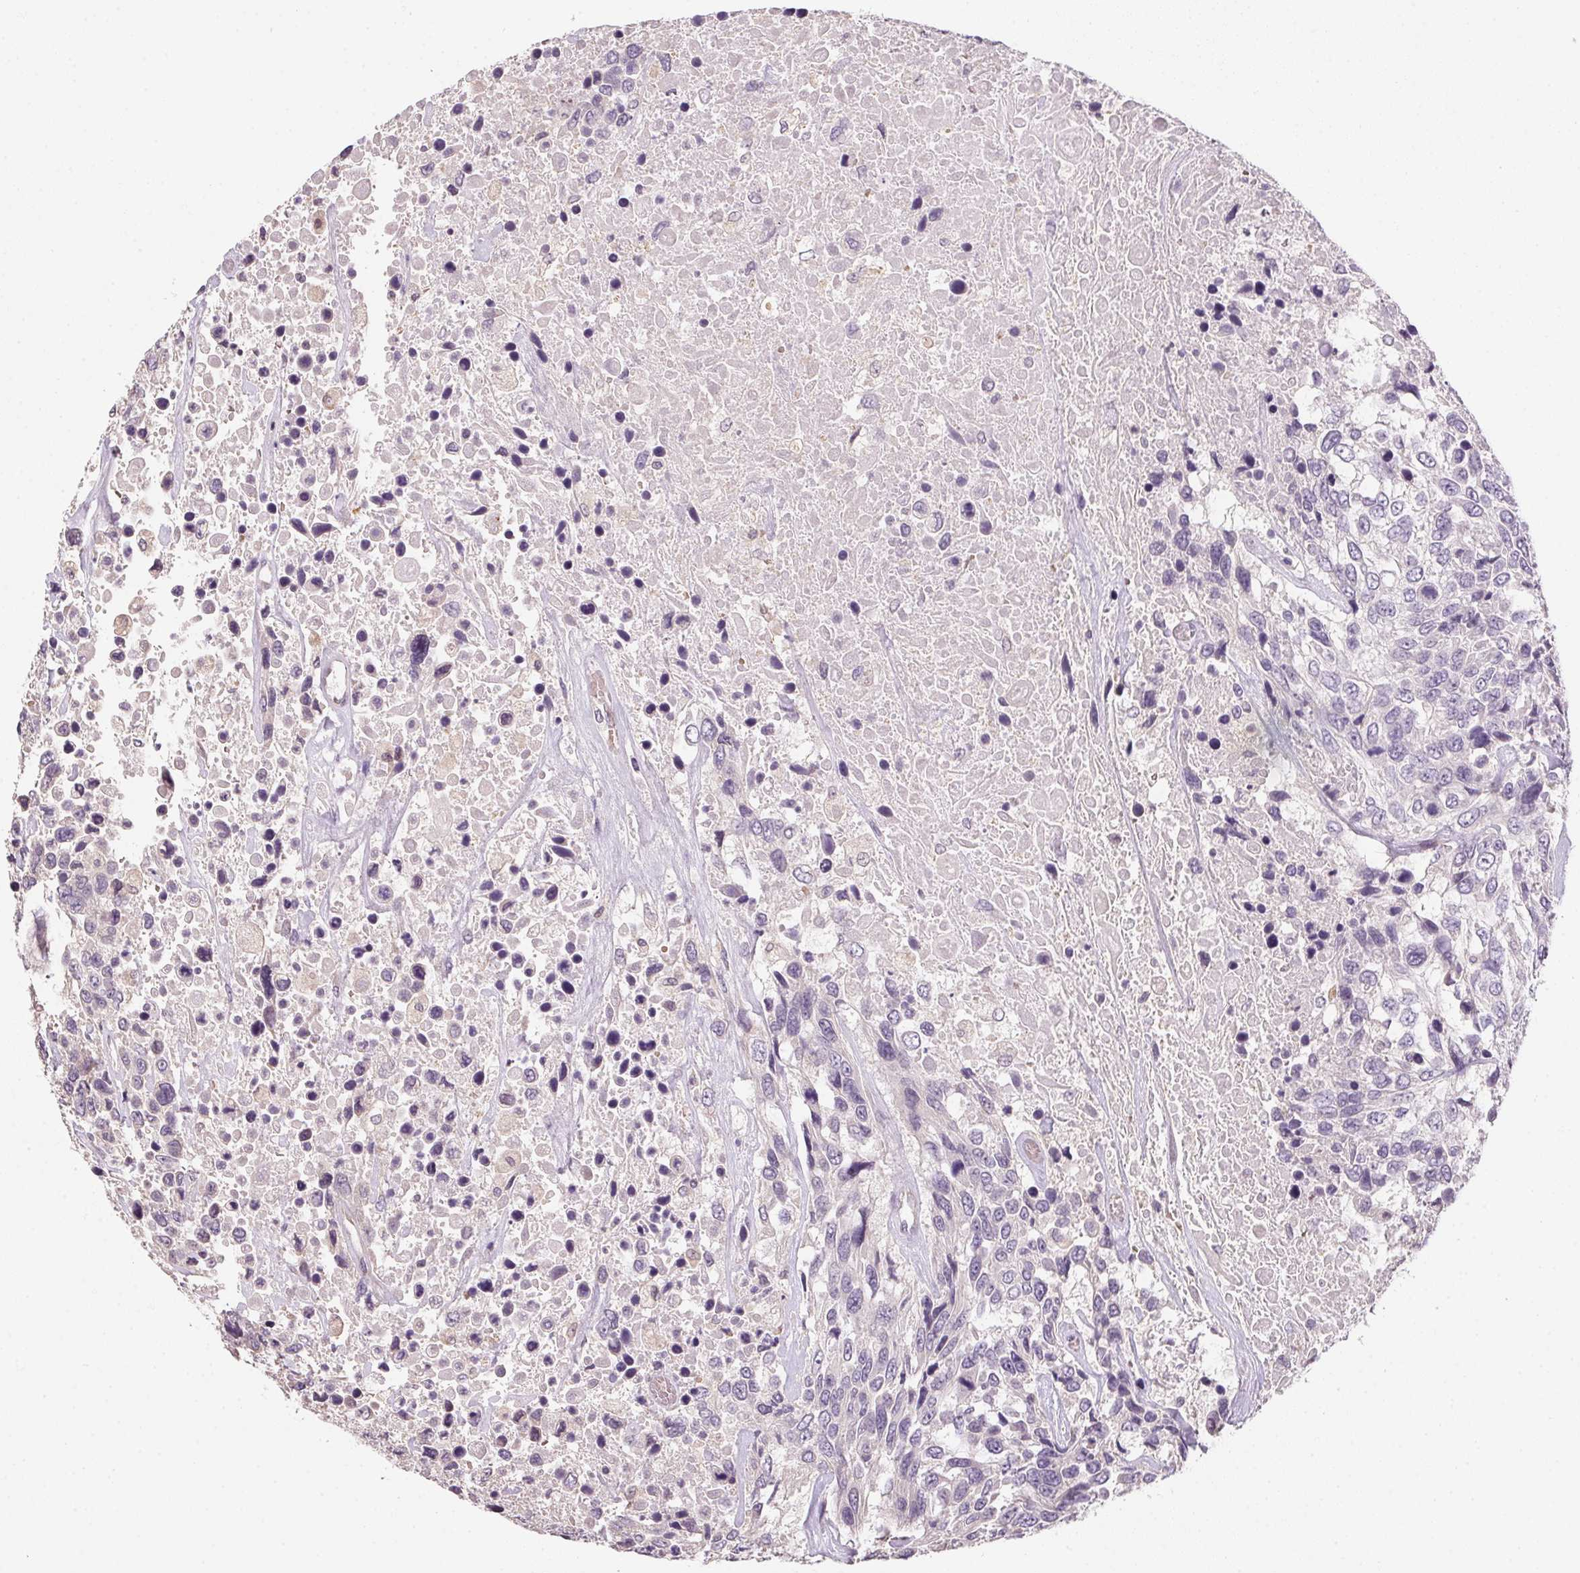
{"staining": {"intensity": "negative", "quantity": "none", "location": "none"}, "tissue": "urothelial cancer", "cell_type": "Tumor cells", "image_type": "cancer", "snomed": [{"axis": "morphology", "description": "Urothelial carcinoma, High grade"}, {"axis": "topography", "description": "Urinary bladder"}], "caption": "This micrograph is of urothelial carcinoma (high-grade) stained with immunohistochemistry (IHC) to label a protein in brown with the nuclei are counter-stained blue. There is no staining in tumor cells.", "gene": "ALDH8A1", "patient": {"sex": "female", "age": 70}}